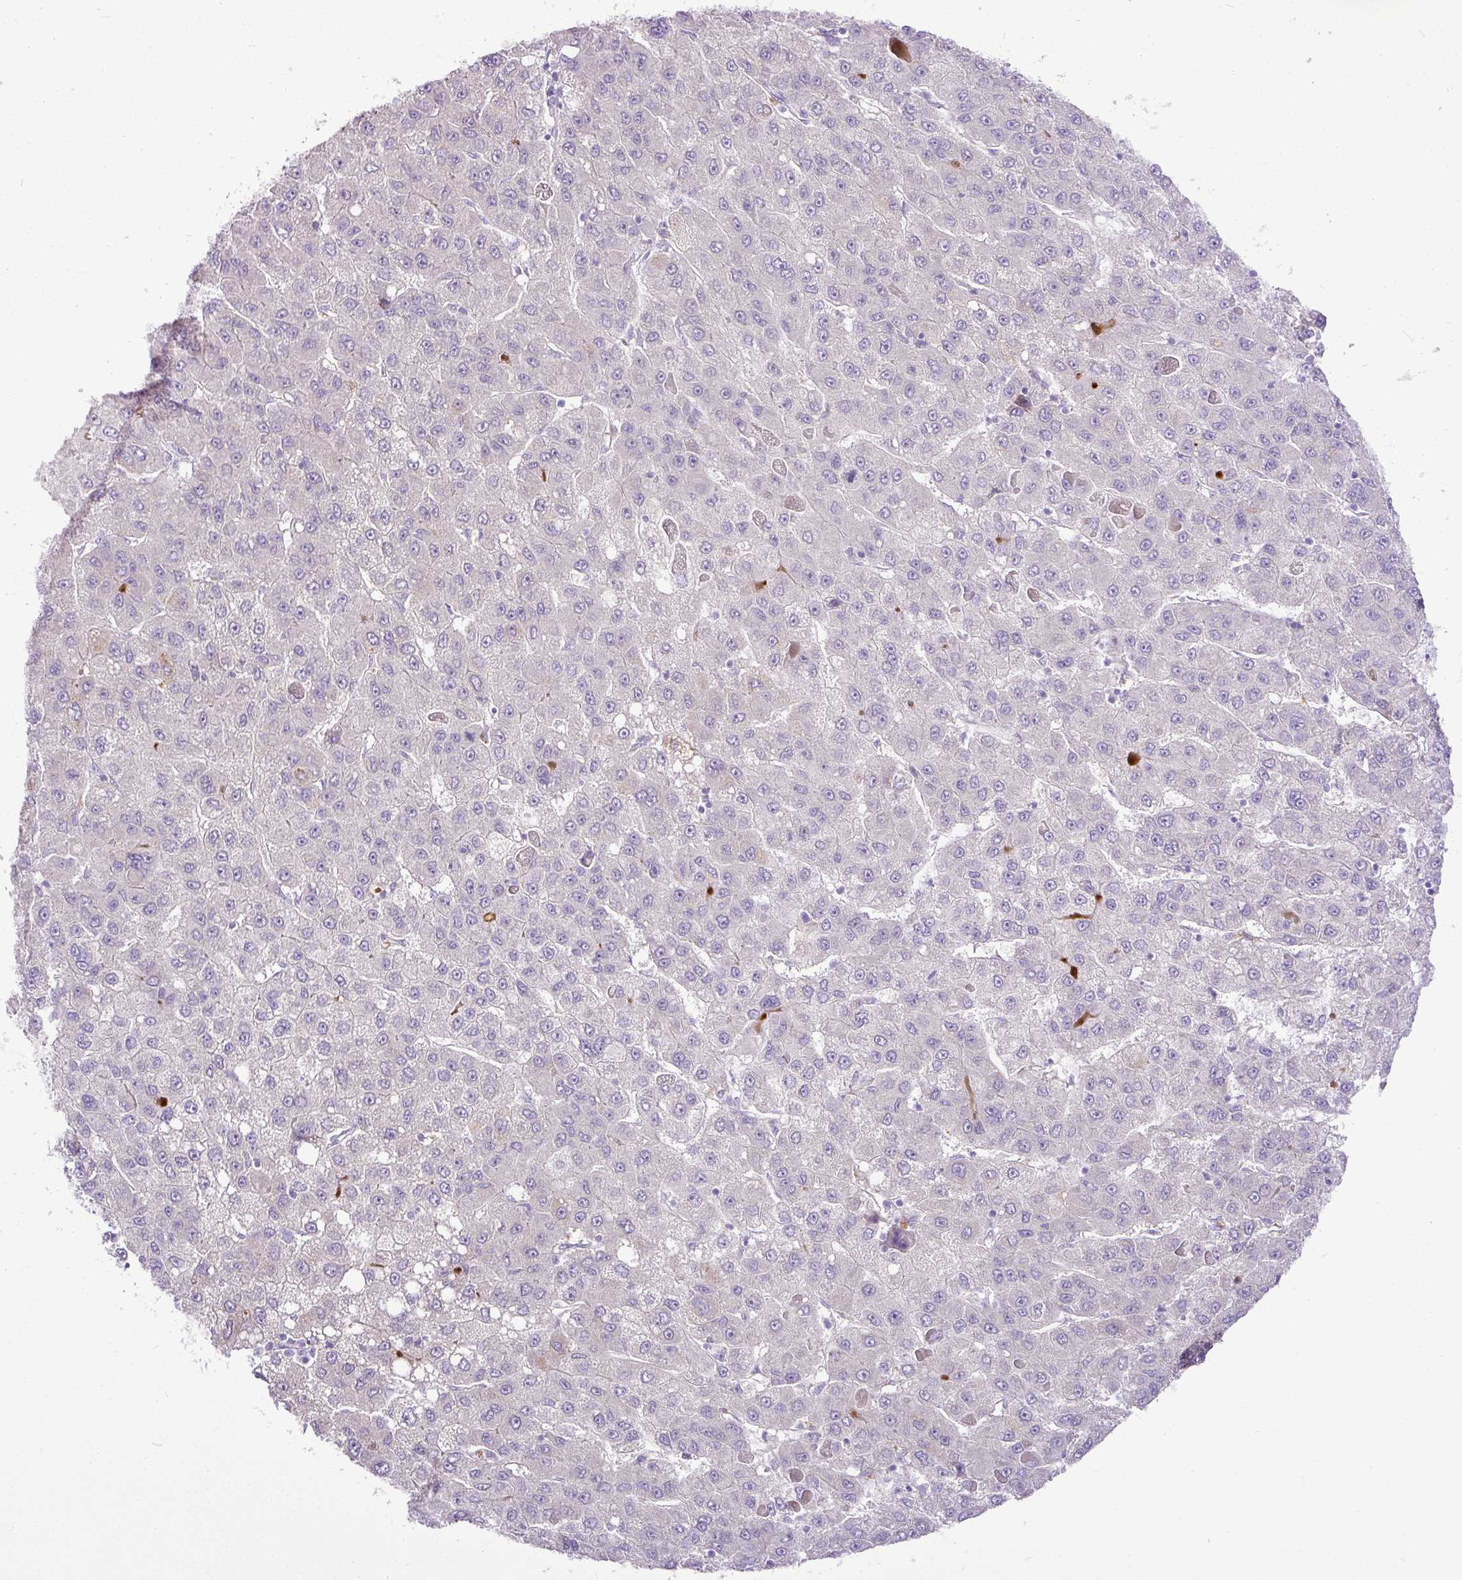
{"staining": {"intensity": "negative", "quantity": "none", "location": "none"}, "tissue": "liver cancer", "cell_type": "Tumor cells", "image_type": "cancer", "snomed": [{"axis": "morphology", "description": "Carcinoma, Hepatocellular, NOS"}, {"axis": "topography", "description": "Liver"}], "caption": "High power microscopy photomicrograph of an immunohistochemistry image of liver hepatocellular carcinoma, revealing no significant positivity in tumor cells. (DAB immunohistochemistry (IHC) visualized using brightfield microscopy, high magnification).", "gene": "ESR1", "patient": {"sex": "female", "age": 82}}